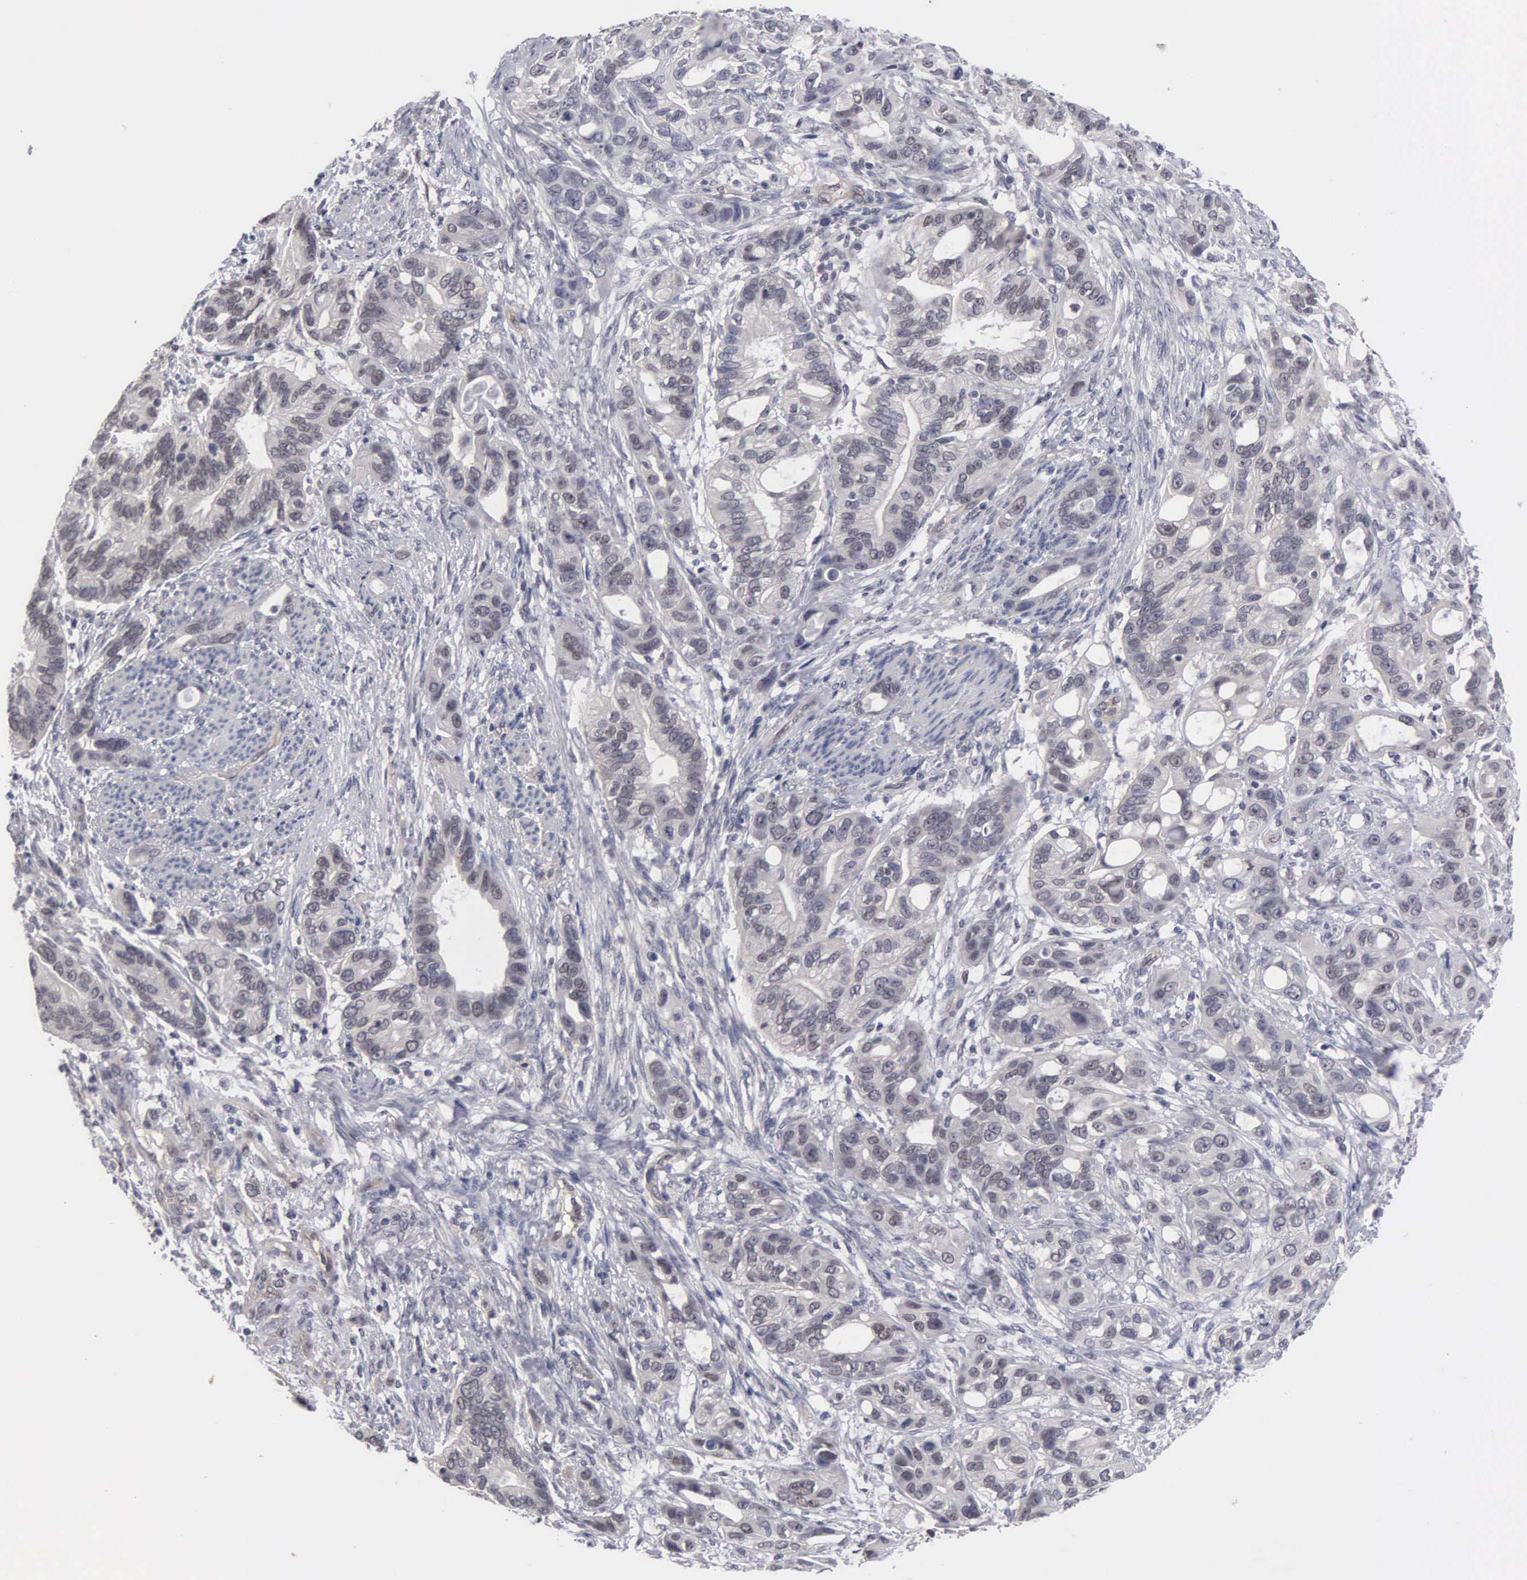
{"staining": {"intensity": "negative", "quantity": "none", "location": "none"}, "tissue": "stomach cancer", "cell_type": "Tumor cells", "image_type": "cancer", "snomed": [{"axis": "morphology", "description": "Adenocarcinoma, NOS"}, {"axis": "topography", "description": "Stomach, upper"}], "caption": "Tumor cells show no significant positivity in stomach cancer (adenocarcinoma).", "gene": "ZBTB33", "patient": {"sex": "male", "age": 47}}